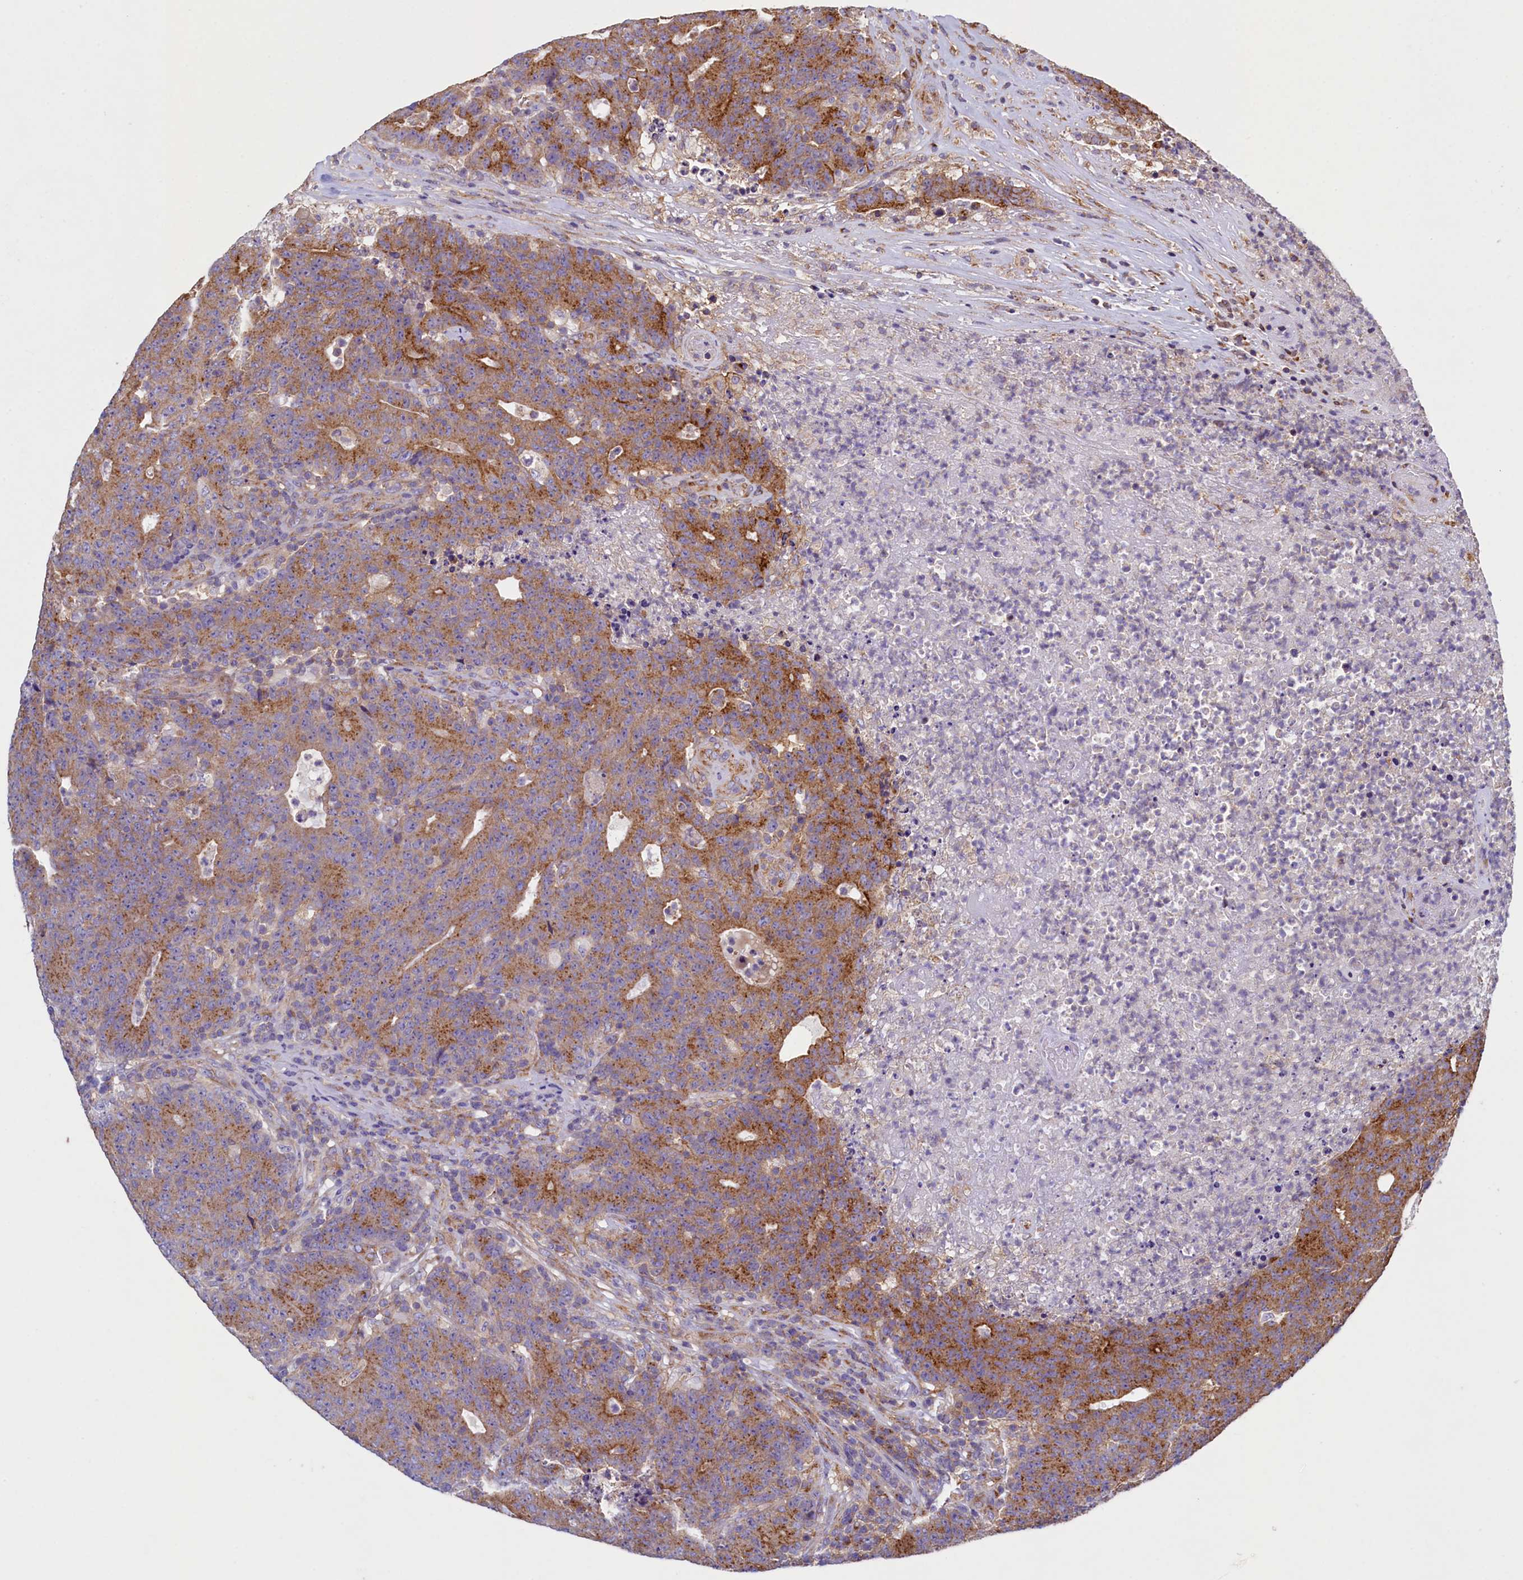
{"staining": {"intensity": "strong", "quantity": ">75%", "location": "cytoplasmic/membranous"}, "tissue": "colorectal cancer", "cell_type": "Tumor cells", "image_type": "cancer", "snomed": [{"axis": "morphology", "description": "Adenocarcinoma, NOS"}, {"axis": "topography", "description": "Colon"}], "caption": "A micrograph of colorectal cancer (adenocarcinoma) stained for a protein reveals strong cytoplasmic/membranous brown staining in tumor cells. (Brightfield microscopy of DAB IHC at high magnification).", "gene": "GPR21", "patient": {"sex": "female", "age": 75}}